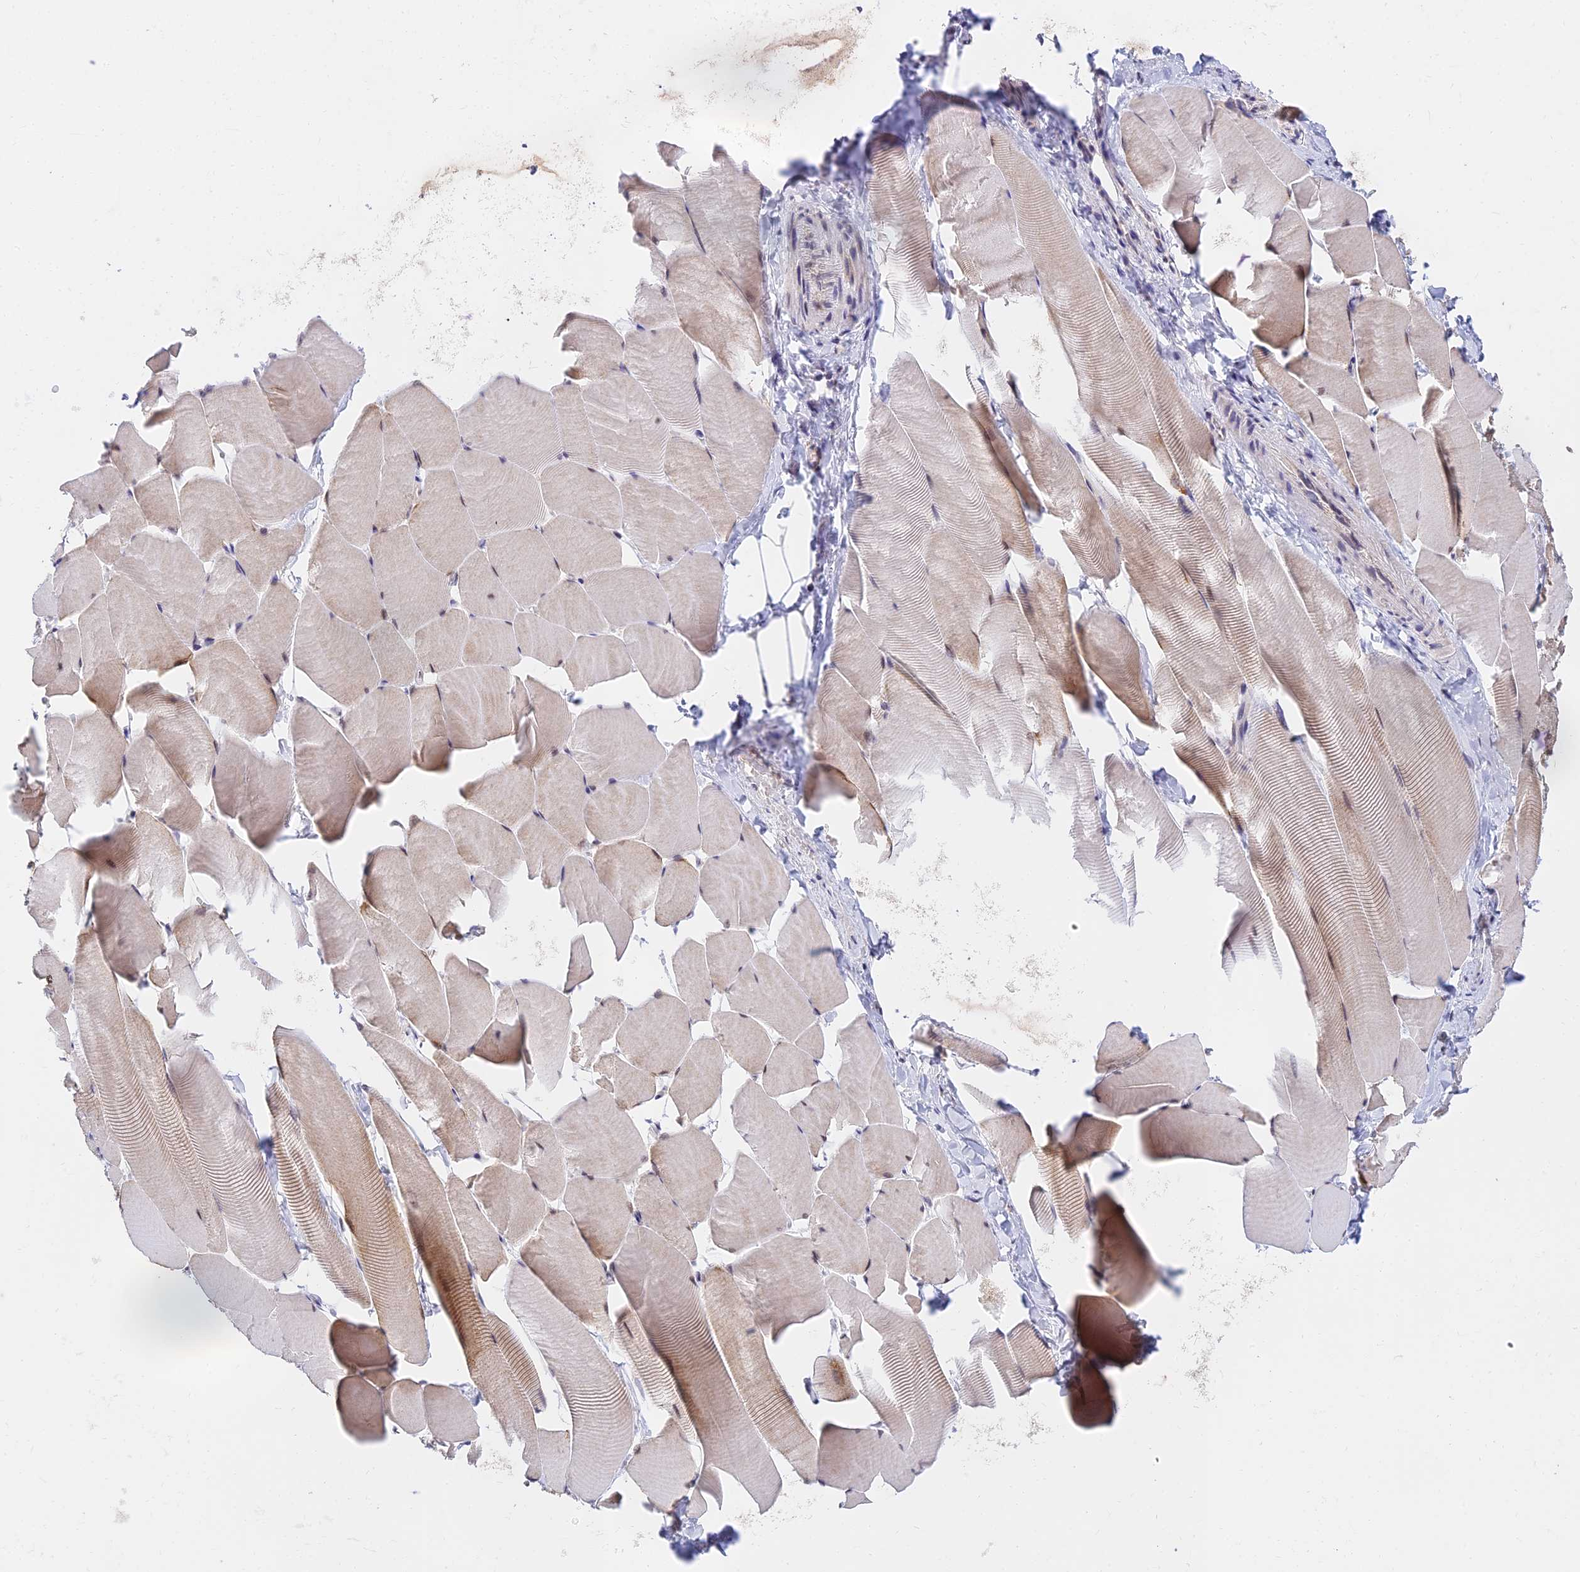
{"staining": {"intensity": "moderate", "quantity": "25%-75%", "location": "cytoplasmic/membranous,nuclear"}, "tissue": "skeletal muscle", "cell_type": "Myocytes", "image_type": "normal", "snomed": [{"axis": "morphology", "description": "Normal tissue, NOS"}, {"axis": "topography", "description": "Skeletal muscle"}], "caption": "IHC photomicrograph of normal skeletal muscle stained for a protein (brown), which shows medium levels of moderate cytoplasmic/membranous,nuclear staining in about 25%-75% of myocytes.", "gene": "C2orf49", "patient": {"sex": "male", "age": 25}}